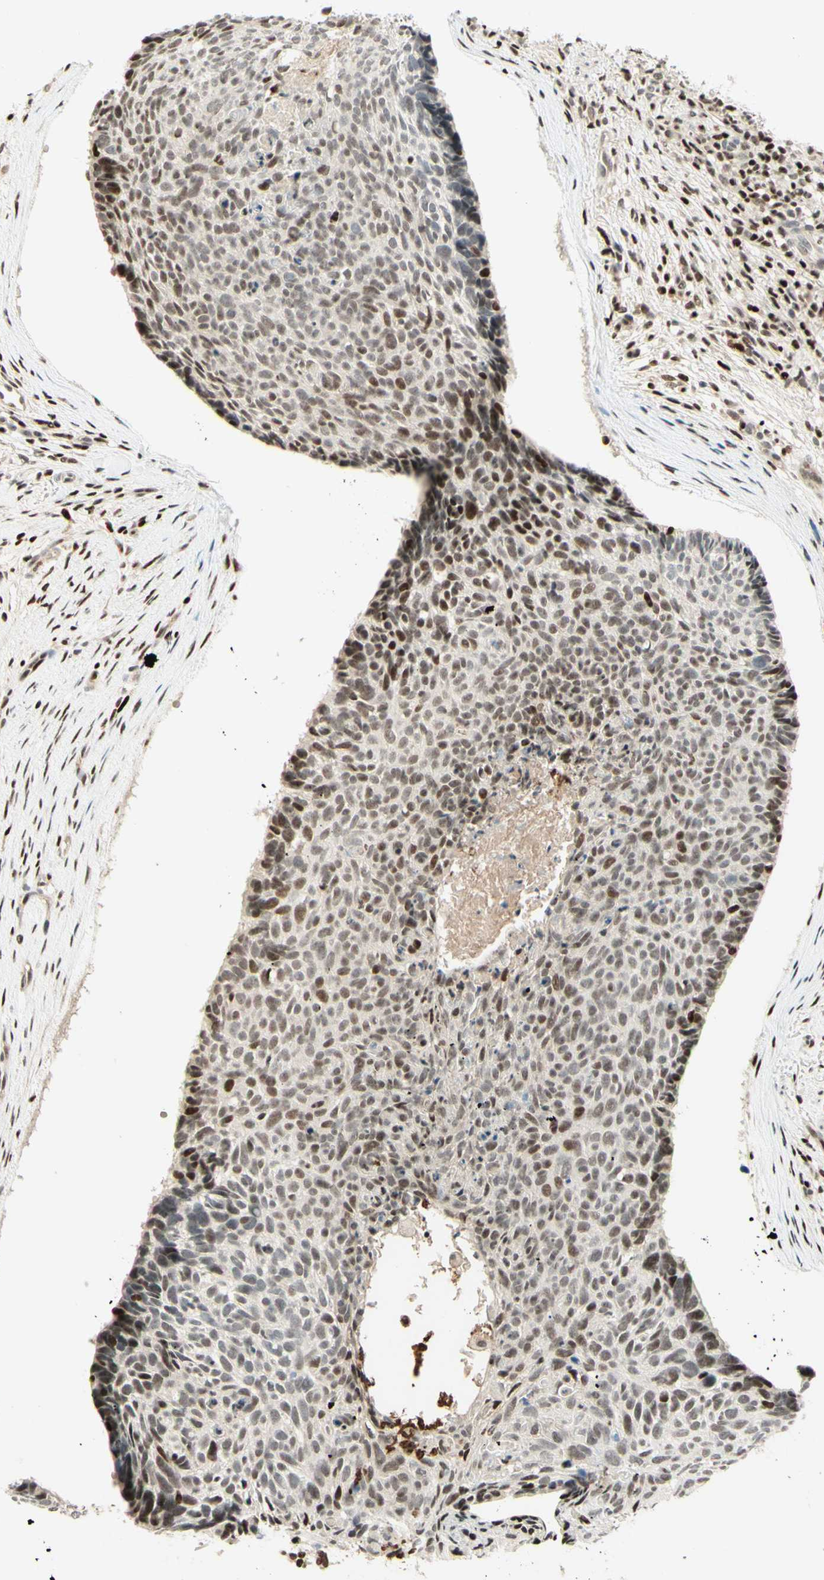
{"staining": {"intensity": "moderate", "quantity": "<25%", "location": "nuclear"}, "tissue": "skin cancer", "cell_type": "Tumor cells", "image_type": "cancer", "snomed": [{"axis": "morphology", "description": "Normal tissue, NOS"}, {"axis": "morphology", "description": "Basal cell carcinoma"}, {"axis": "topography", "description": "Skin"}], "caption": "An immunohistochemistry photomicrograph of neoplastic tissue is shown. Protein staining in brown shows moderate nuclear positivity in basal cell carcinoma (skin) within tumor cells.", "gene": "CDKL5", "patient": {"sex": "female", "age": 56}}